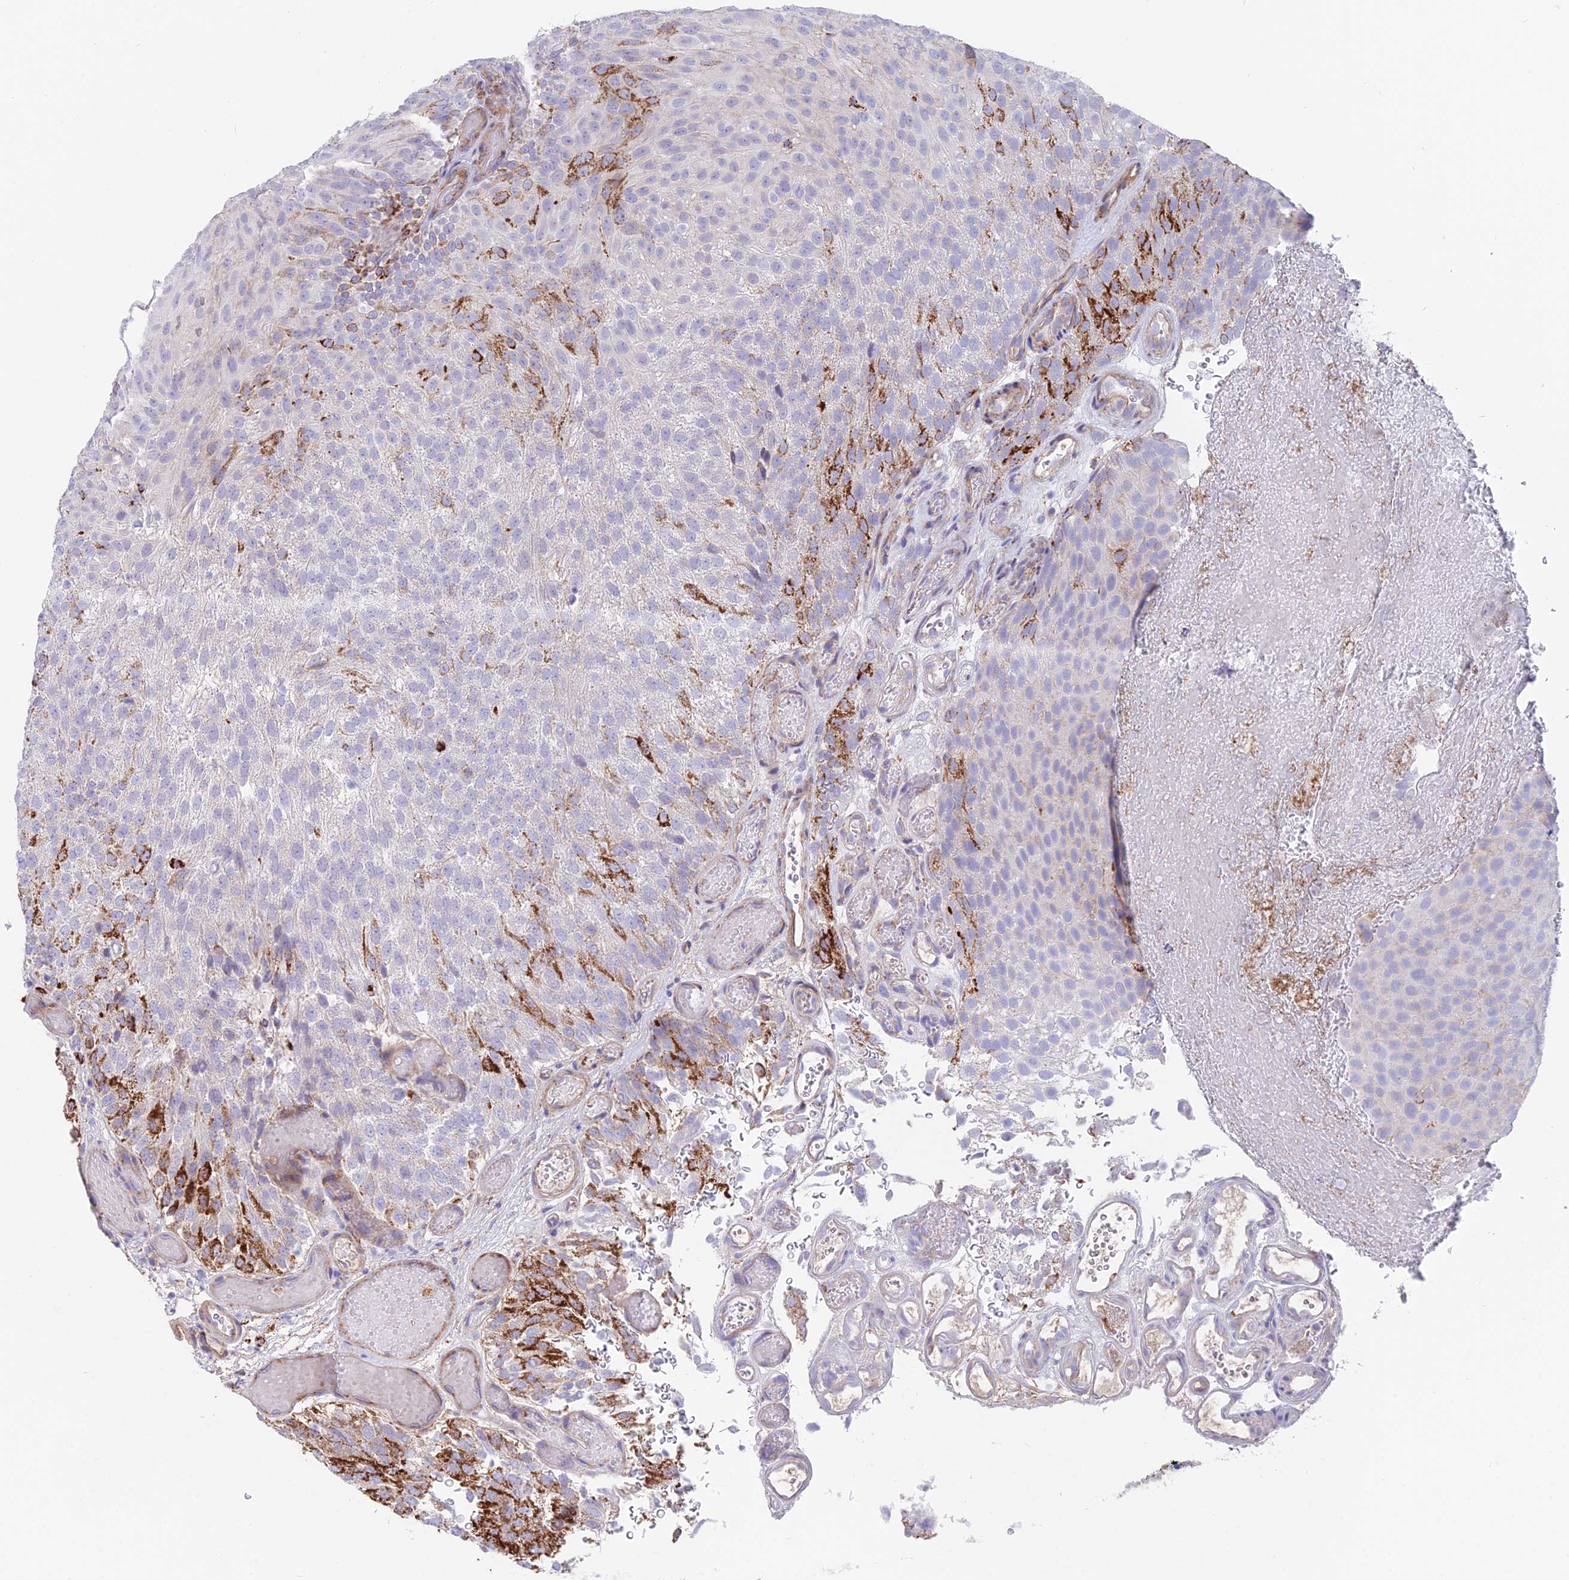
{"staining": {"intensity": "strong", "quantity": "<25%", "location": "cytoplasmic/membranous"}, "tissue": "urothelial cancer", "cell_type": "Tumor cells", "image_type": "cancer", "snomed": [{"axis": "morphology", "description": "Urothelial carcinoma, Low grade"}, {"axis": "topography", "description": "Urinary bladder"}], "caption": "Immunohistochemical staining of low-grade urothelial carcinoma displays medium levels of strong cytoplasmic/membranous staining in about <25% of tumor cells. The protein is stained brown, and the nuclei are stained in blue (DAB (3,3'-diaminobenzidine) IHC with brightfield microscopy, high magnification).", "gene": "TIGD6", "patient": {"sex": "male", "age": 78}}